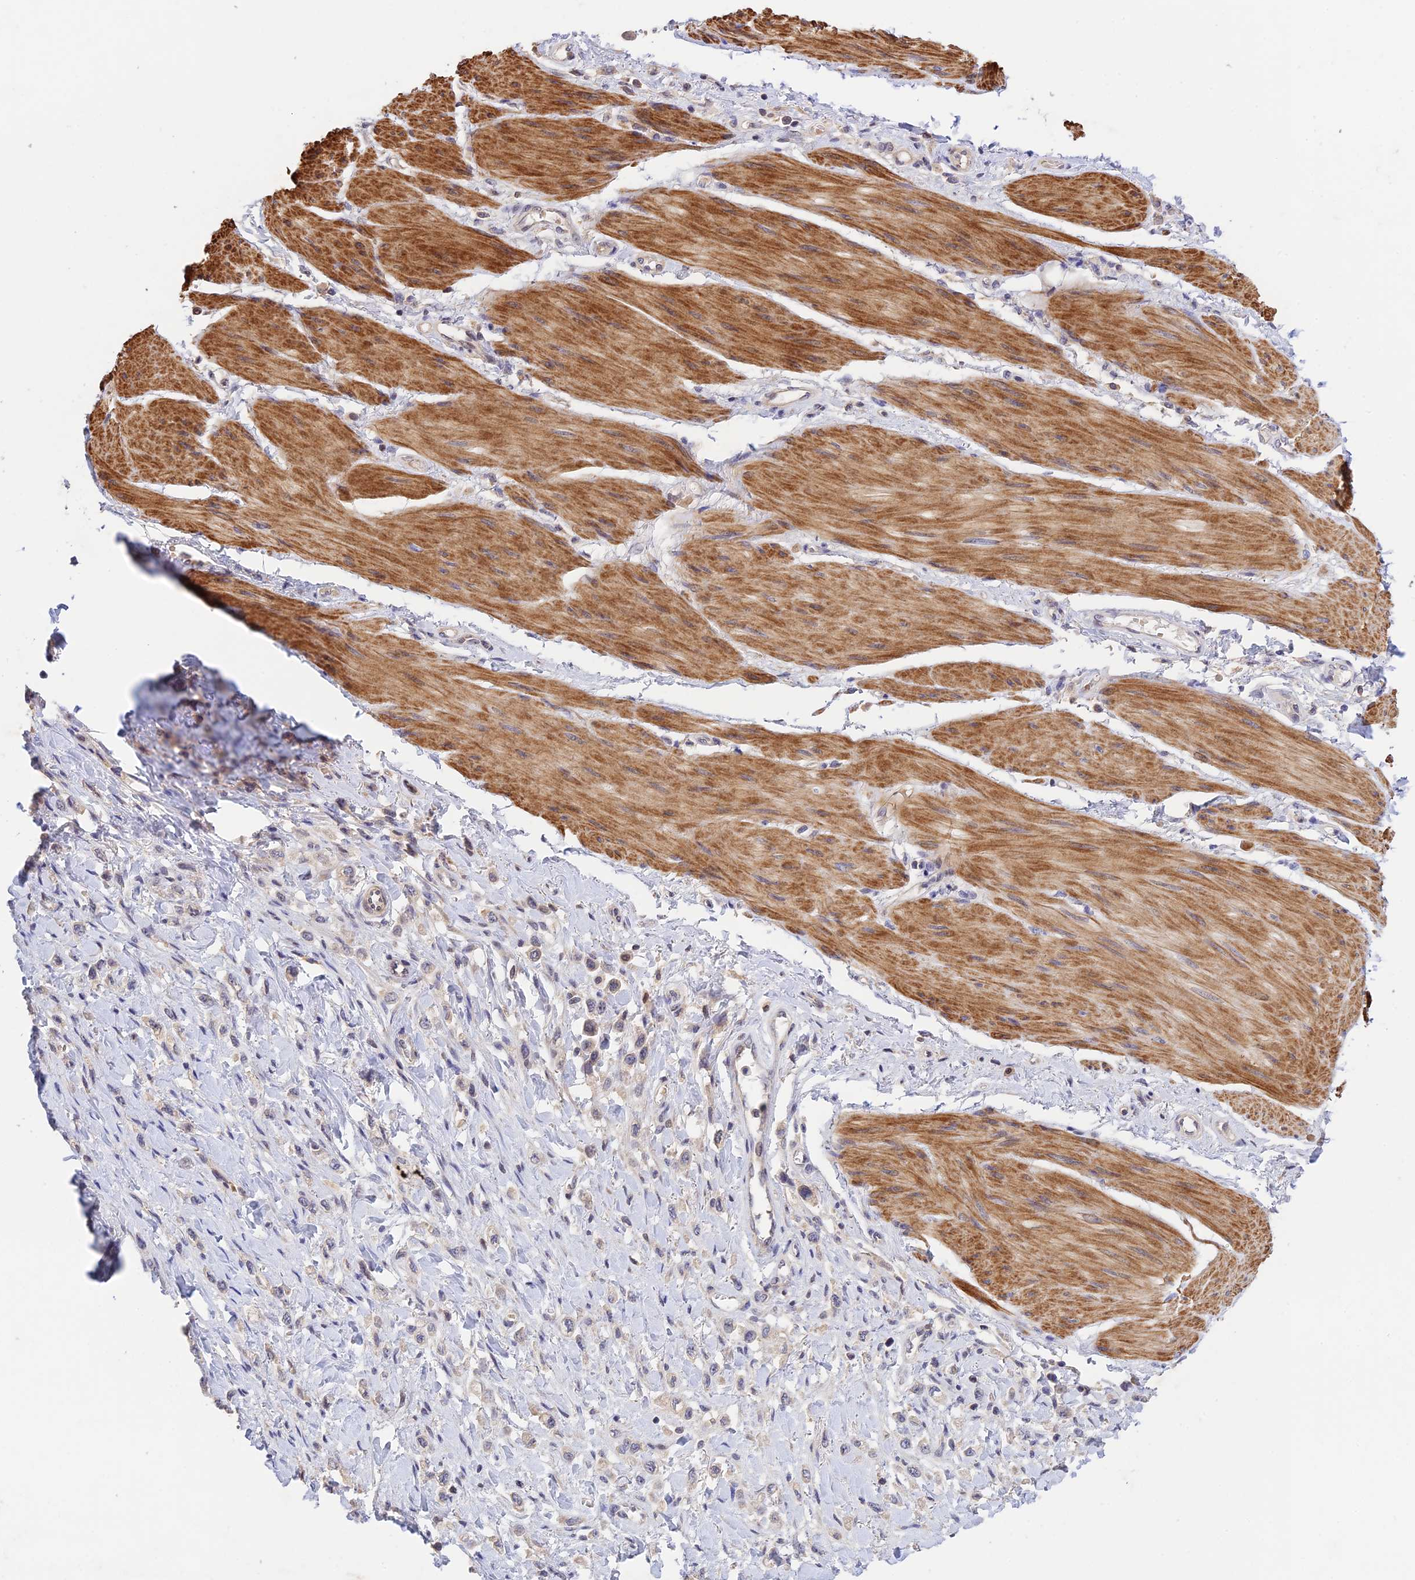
{"staining": {"intensity": "weak", "quantity": "<25%", "location": "cytoplasmic/membranous"}, "tissue": "stomach cancer", "cell_type": "Tumor cells", "image_type": "cancer", "snomed": [{"axis": "morphology", "description": "Adenocarcinoma, NOS"}, {"axis": "topography", "description": "Stomach"}], "caption": "The image reveals no significant staining in tumor cells of stomach cancer. (DAB (3,3'-diaminobenzidine) IHC visualized using brightfield microscopy, high magnification).", "gene": "CWH43", "patient": {"sex": "female", "age": 65}}